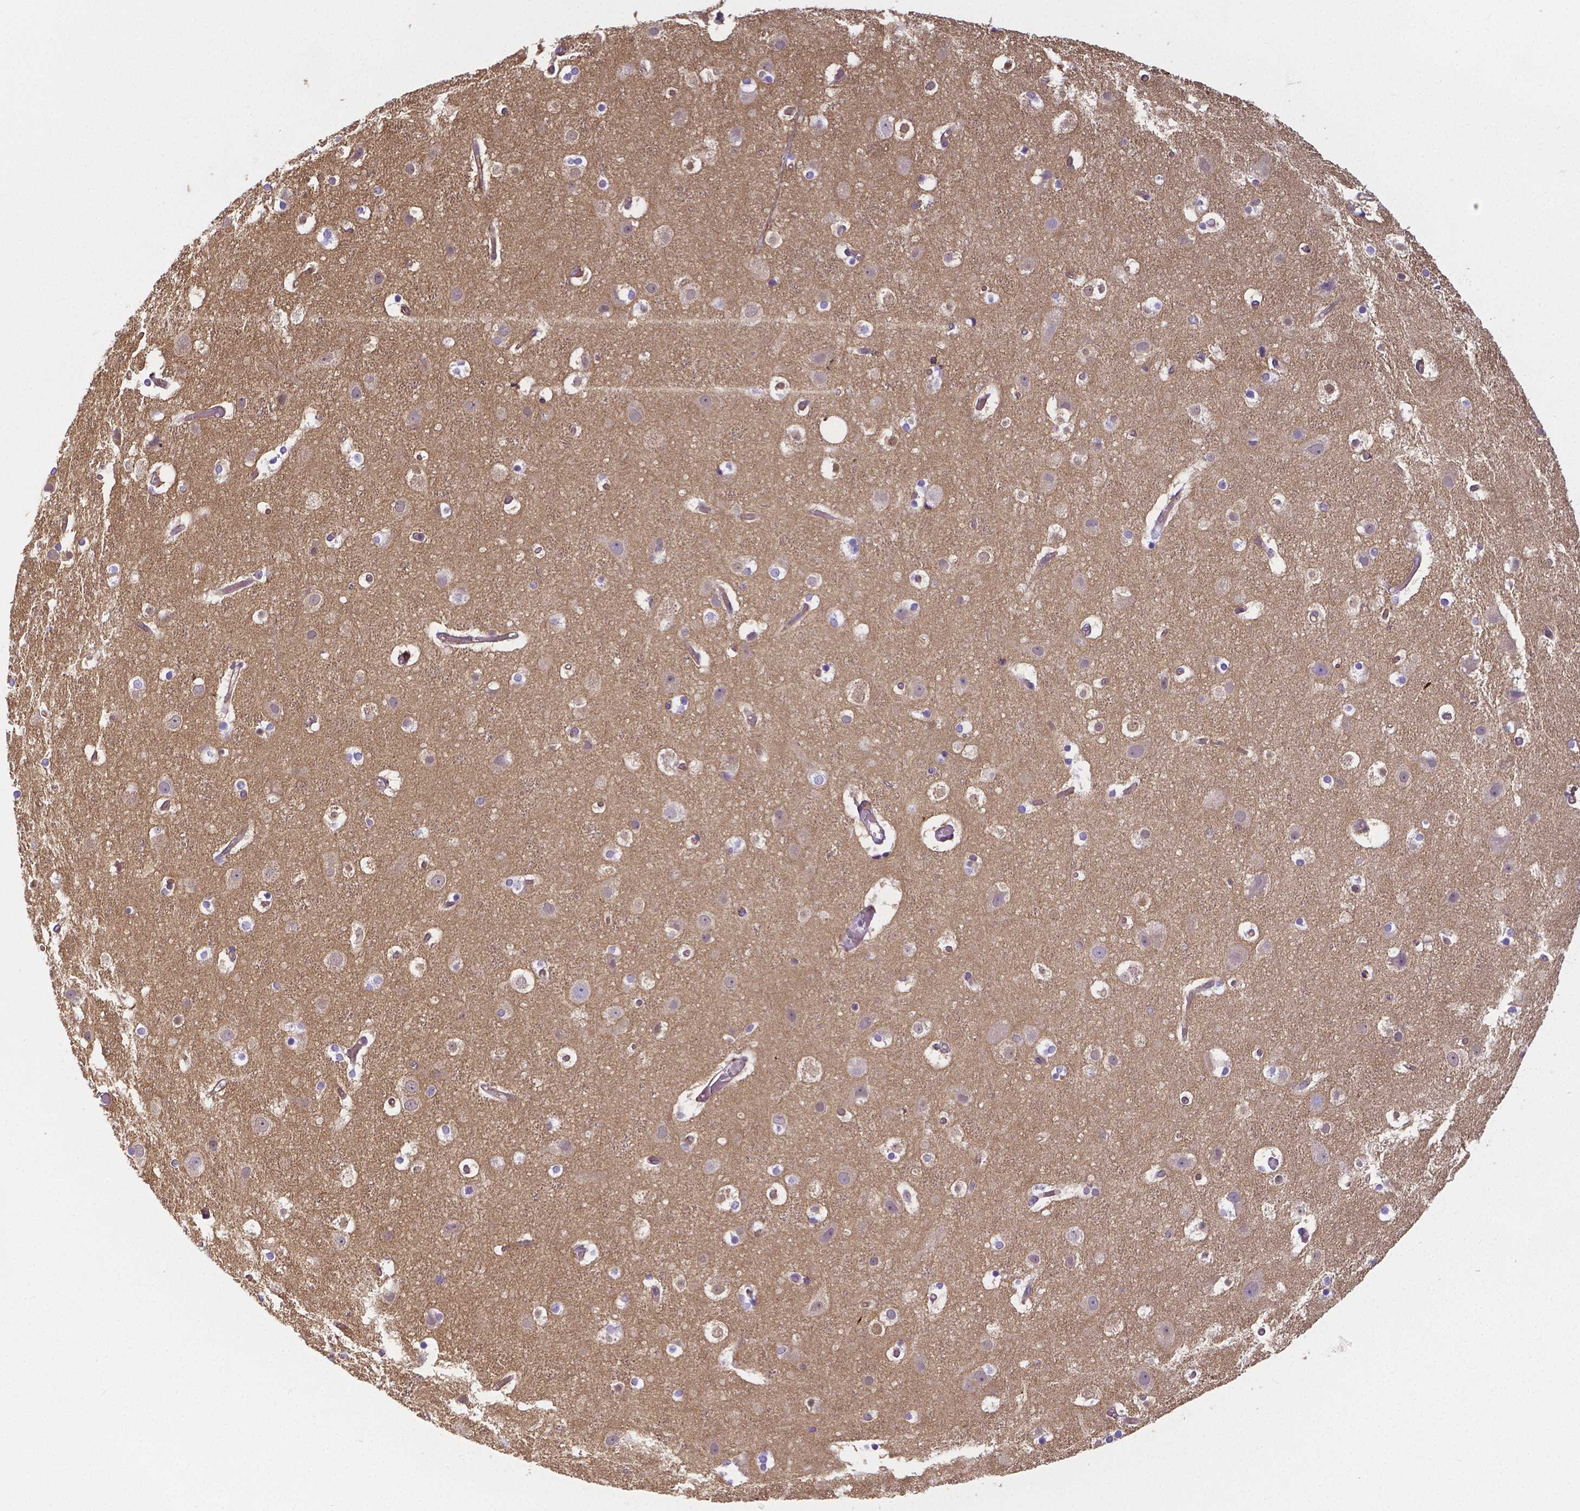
{"staining": {"intensity": "negative", "quantity": "none", "location": "none"}, "tissue": "cerebral cortex", "cell_type": "Endothelial cells", "image_type": "normal", "snomed": [{"axis": "morphology", "description": "Normal tissue, NOS"}, {"axis": "topography", "description": "Cerebral cortex"}], "caption": "This is a photomicrograph of immunohistochemistry (IHC) staining of benign cerebral cortex, which shows no expression in endothelial cells.", "gene": "CRMP1", "patient": {"sex": "female", "age": 52}}